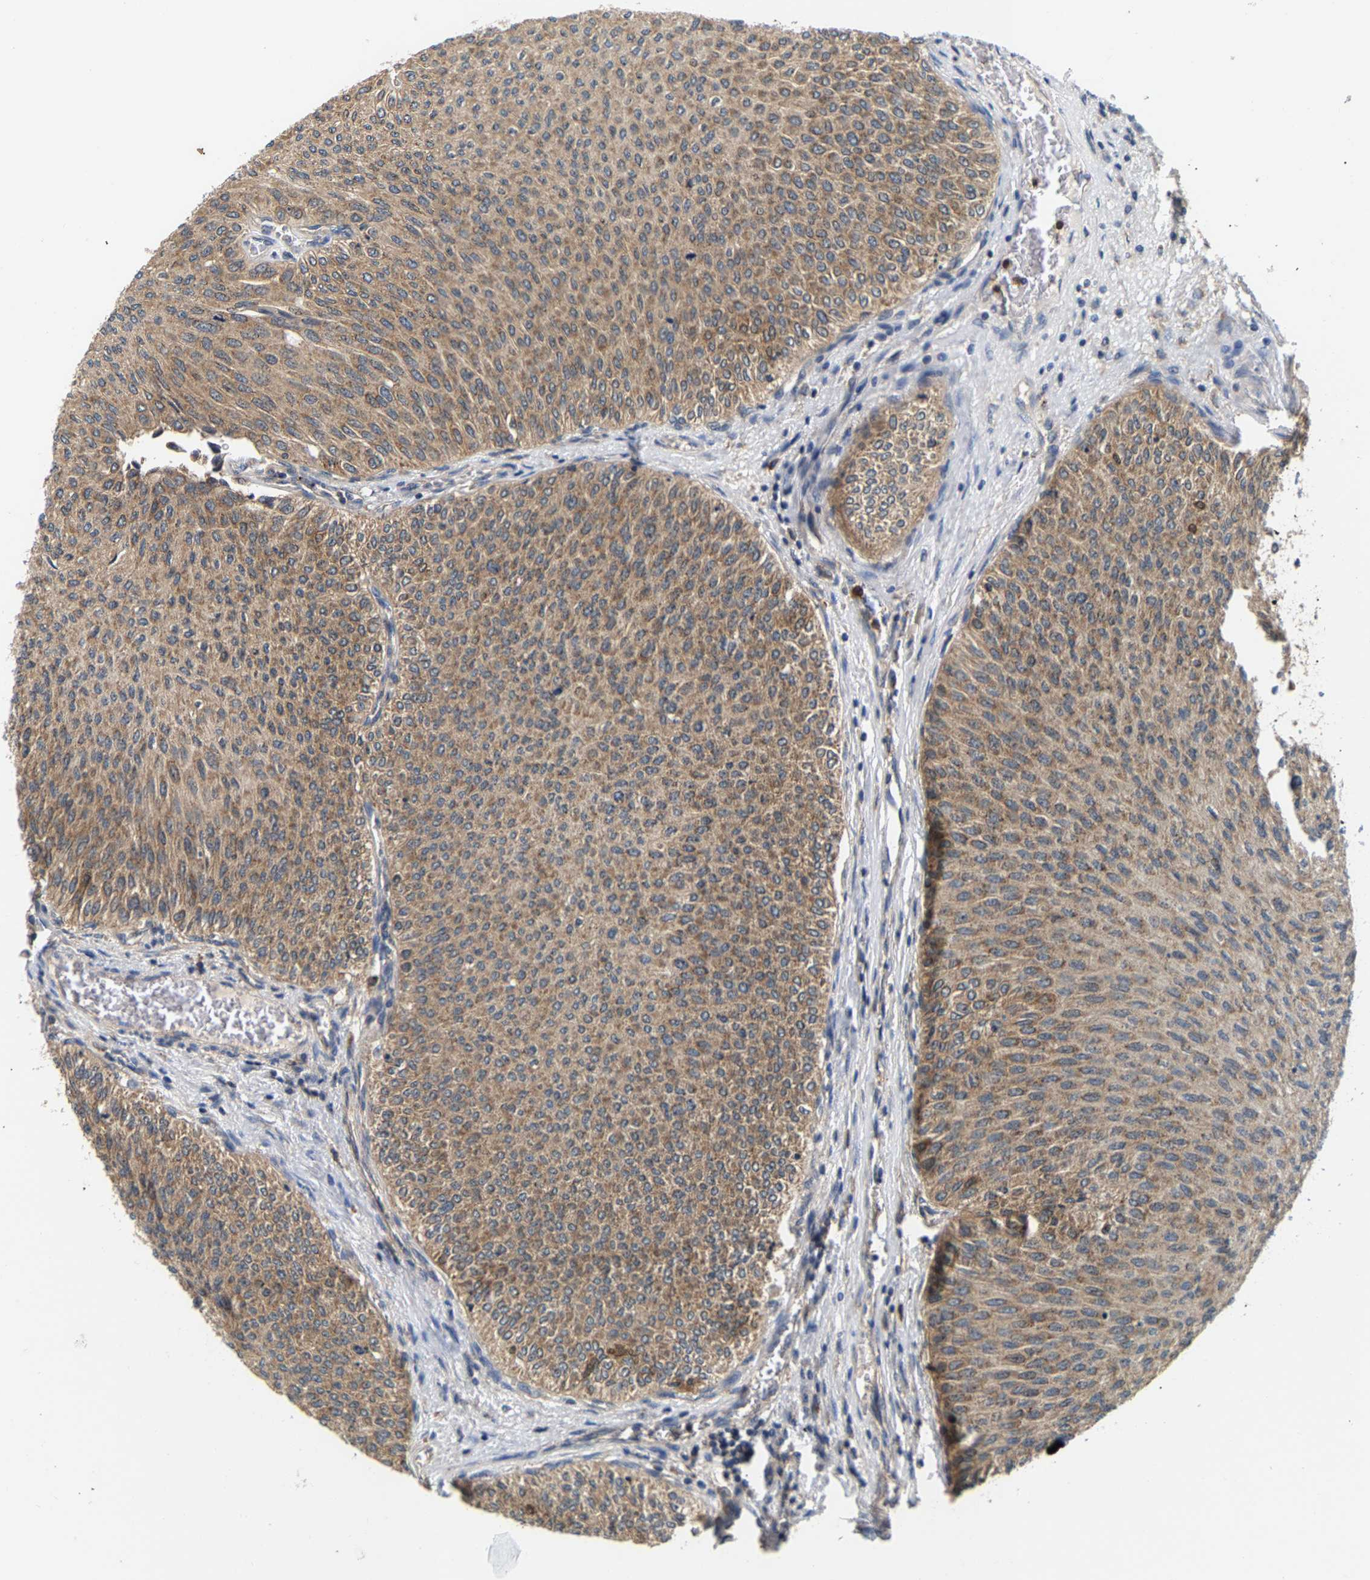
{"staining": {"intensity": "moderate", "quantity": ">75%", "location": "cytoplasmic/membranous"}, "tissue": "urothelial cancer", "cell_type": "Tumor cells", "image_type": "cancer", "snomed": [{"axis": "morphology", "description": "Urothelial carcinoma, Low grade"}, {"axis": "topography", "description": "Urinary bladder"}], "caption": "Urothelial cancer was stained to show a protein in brown. There is medium levels of moderate cytoplasmic/membranous expression in about >75% of tumor cells.", "gene": "PPID", "patient": {"sex": "male", "age": 78}}